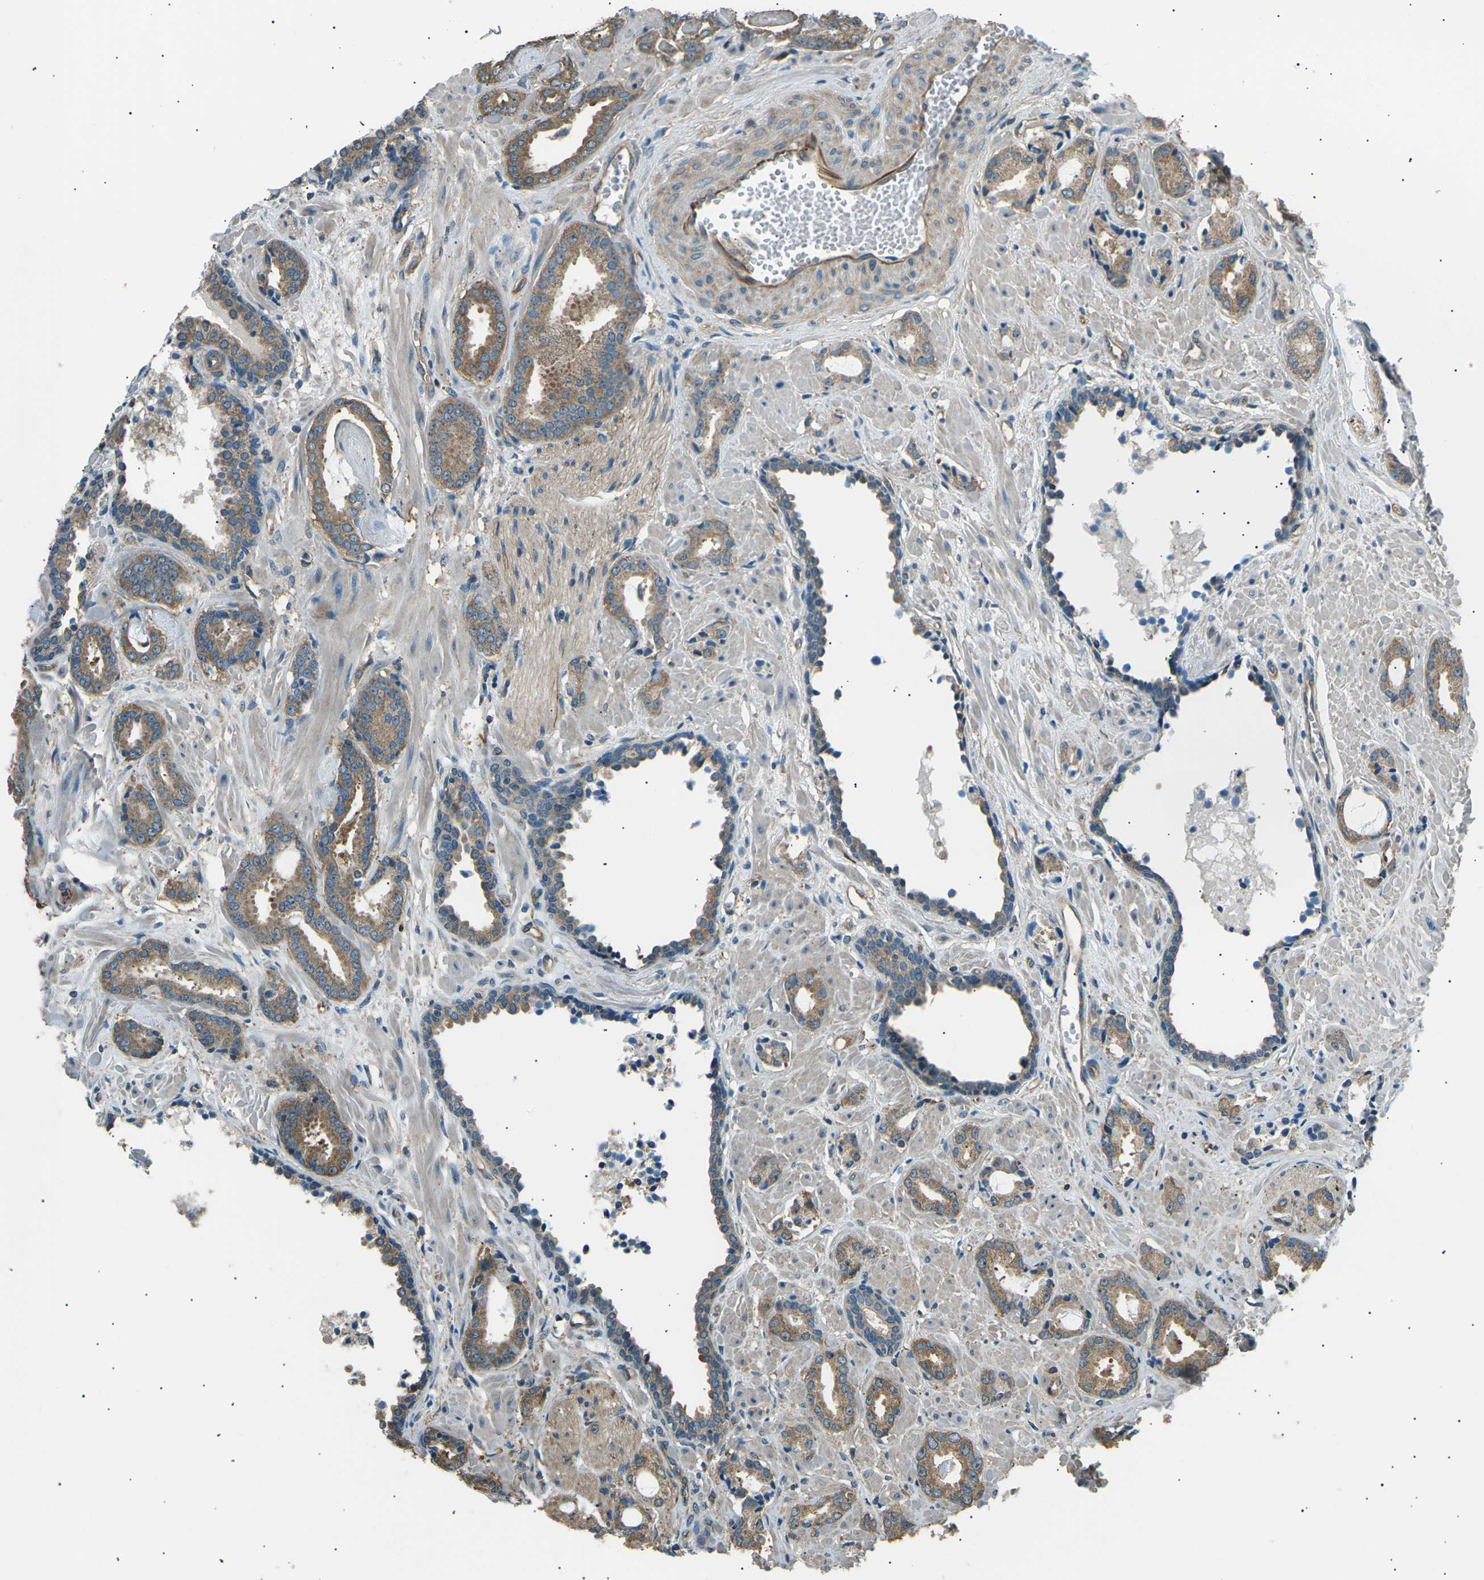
{"staining": {"intensity": "moderate", "quantity": ">75%", "location": "cytoplasmic/membranous"}, "tissue": "prostate cancer", "cell_type": "Tumor cells", "image_type": "cancer", "snomed": [{"axis": "morphology", "description": "Adenocarcinoma, Low grade"}, {"axis": "topography", "description": "Prostate"}], "caption": "A micrograph of prostate cancer (adenocarcinoma (low-grade)) stained for a protein exhibits moderate cytoplasmic/membranous brown staining in tumor cells.", "gene": "SLK", "patient": {"sex": "male", "age": 53}}